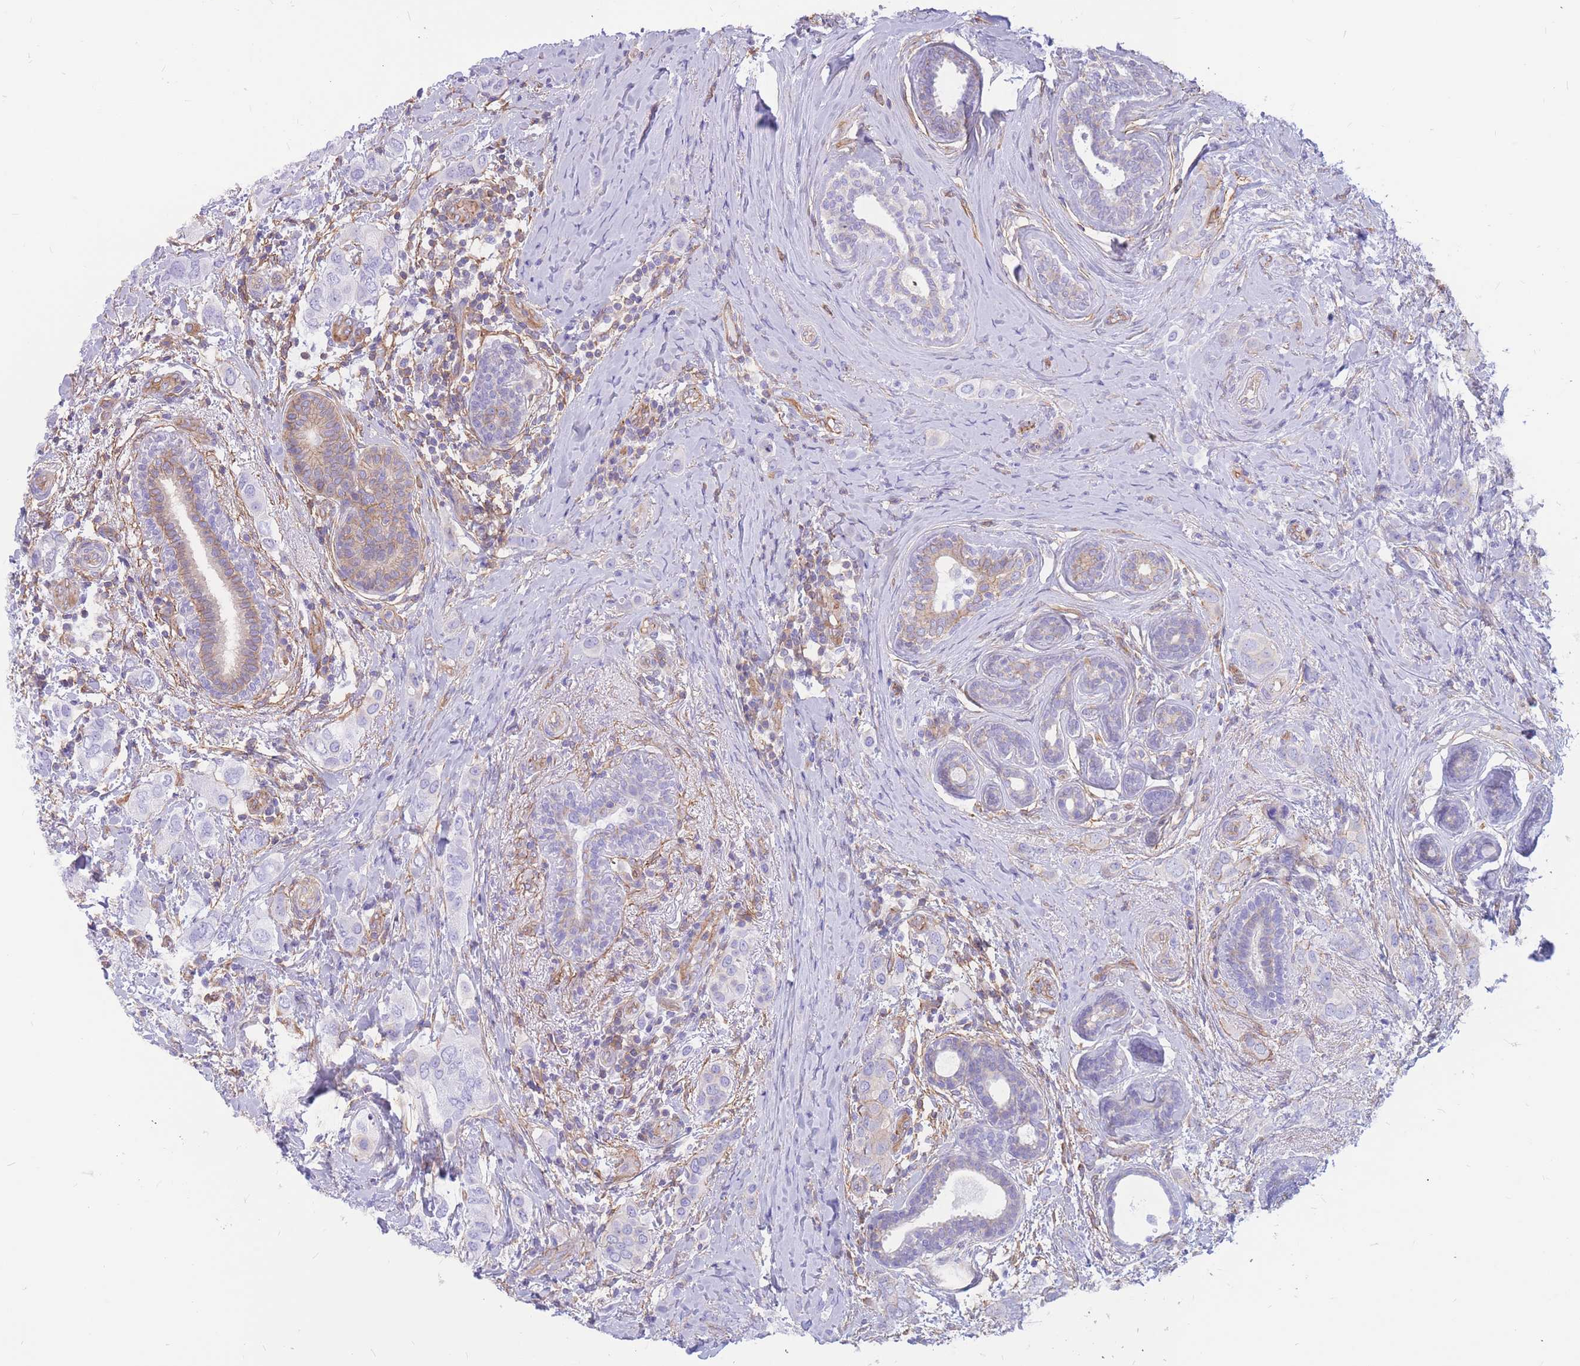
{"staining": {"intensity": "negative", "quantity": "none", "location": "none"}, "tissue": "breast cancer", "cell_type": "Tumor cells", "image_type": "cancer", "snomed": [{"axis": "morphology", "description": "Lobular carcinoma"}, {"axis": "topography", "description": "Breast"}], "caption": "Immunohistochemistry (IHC) histopathology image of human breast cancer (lobular carcinoma) stained for a protein (brown), which demonstrates no positivity in tumor cells.", "gene": "ADD2", "patient": {"sex": "female", "age": 51}}